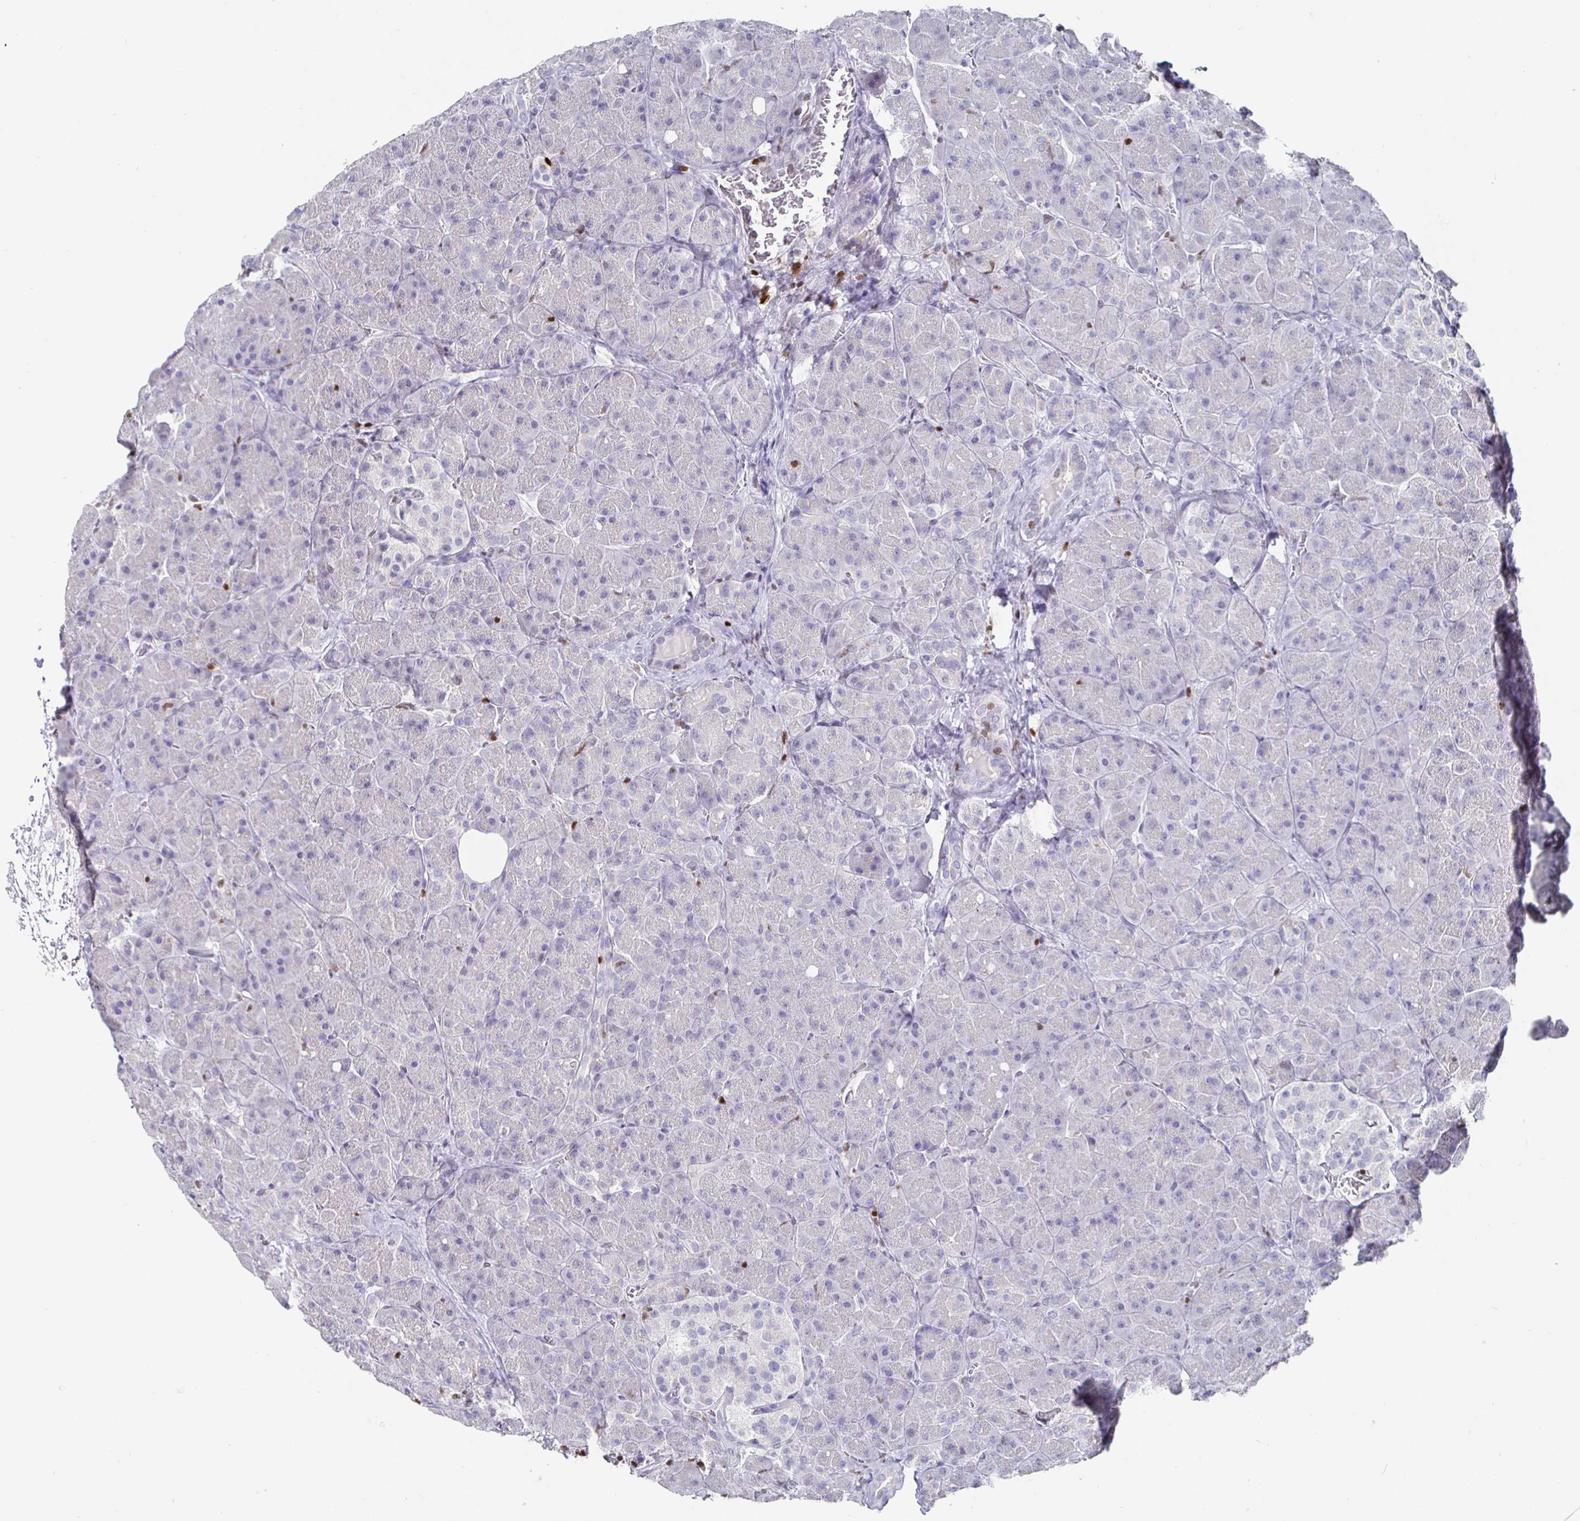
{"staining": {"intensity": "negative", "quantity": "none", "location": "none"}, "tissue": "pancreas", "cell_type": "Exocrine glandular cells", "image_type": "normal", "snomed": [{"axis": "morphology", "description": "Normal tissue, NOS"}, {"axis": "topography", "description": "Pancreas"}], "caption": "IHC of normal pancreas displays no positivity in exocrine glandular cells.", "gene": "RUNX2", "patient": {"sex": "male", "age": 55}}